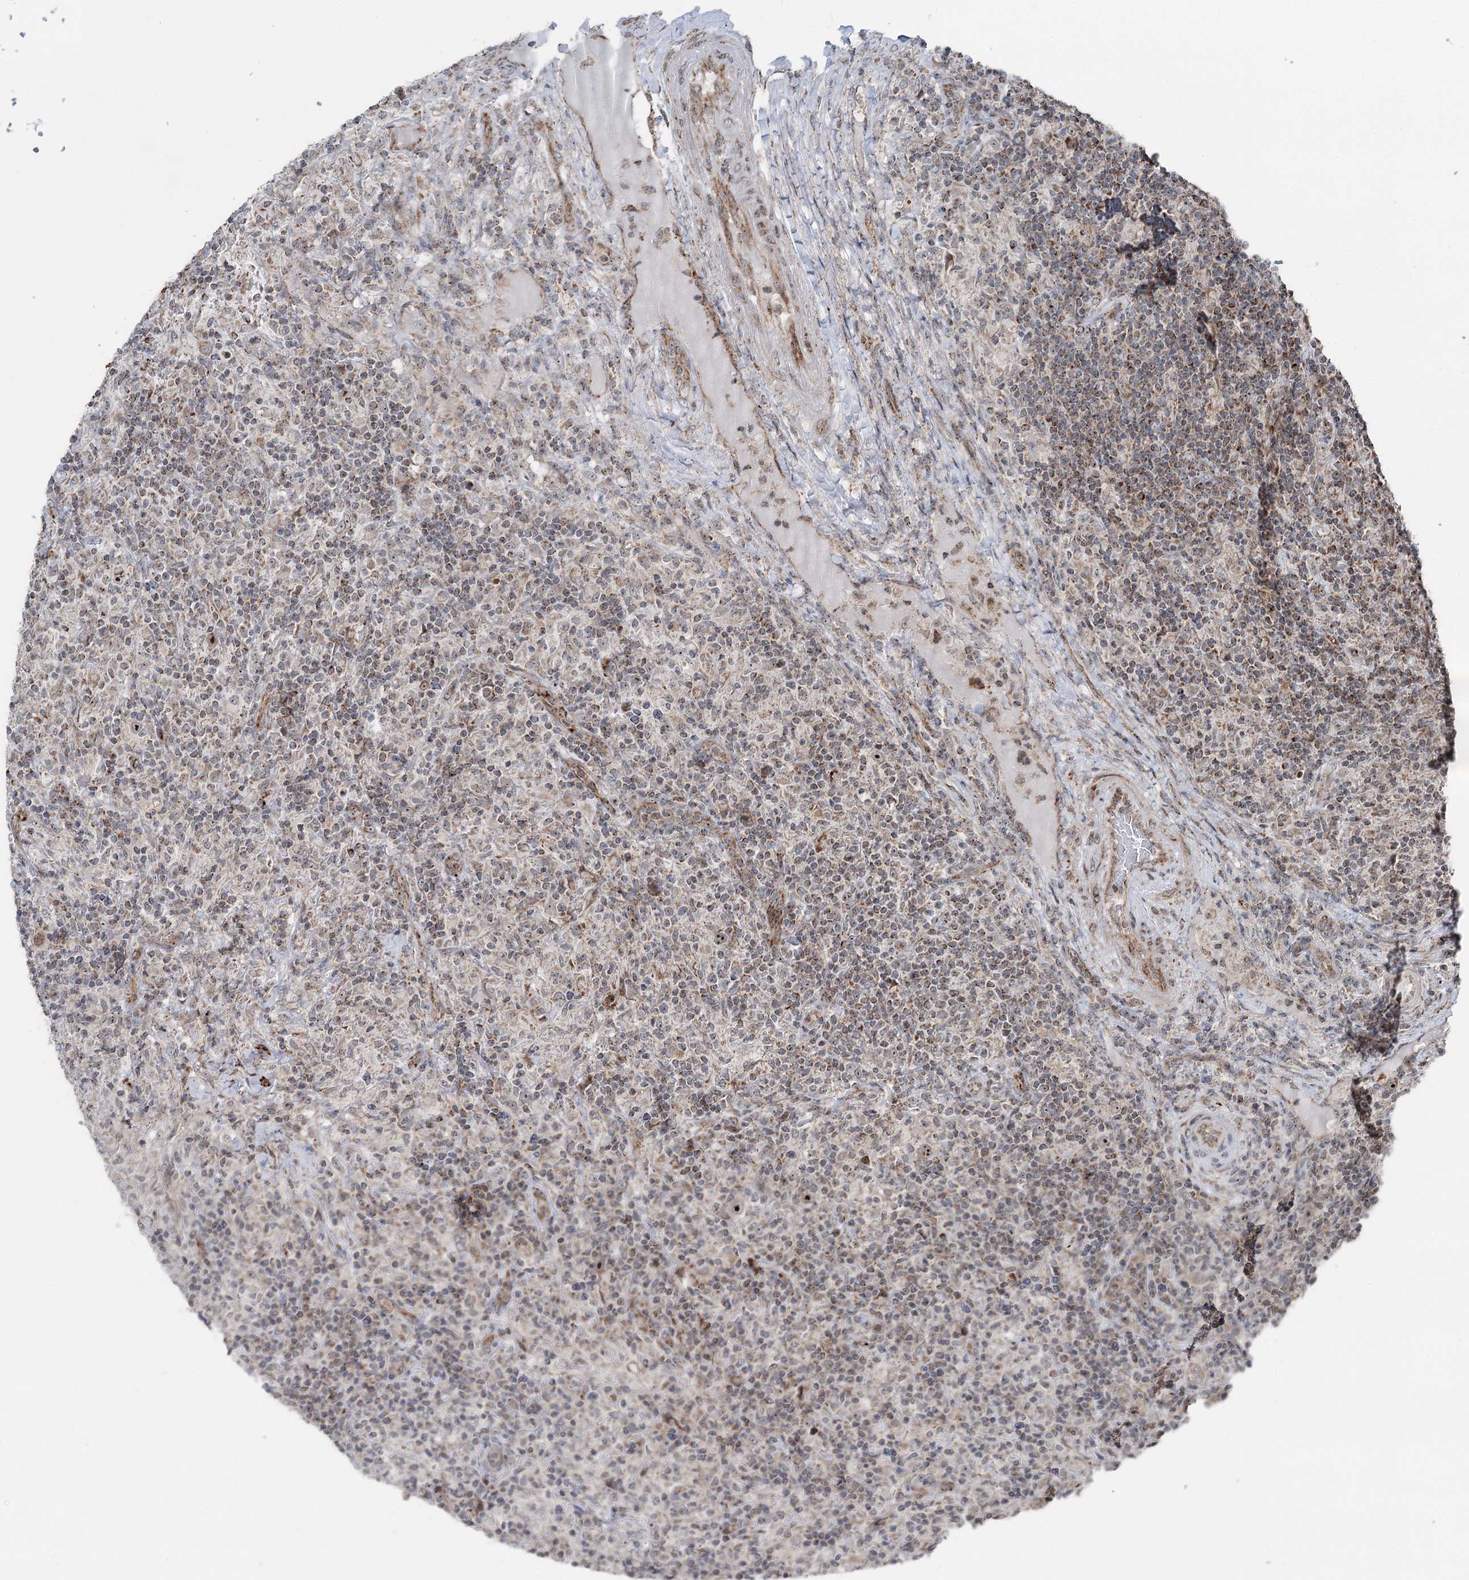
{"staining": {"intensity": "weak", "quantity": ">75%", "location": "cytoplasmic/membranous,nuclear"}, "tissue": "lymphoma", "cell_type": "Tumor cells", "image_type": "cancer", "snomed": [{"axis": "morphology", "description": "Hodgkin's disease, NOS"}, {"axis": "topography", "description": "Lymph node"}], "caption": "Lymphoma stained with a protein marker demonstrates weak staining in tumor cells.", "gene": "STEEP1", "patient": {"sex": "male", "age": 70}}